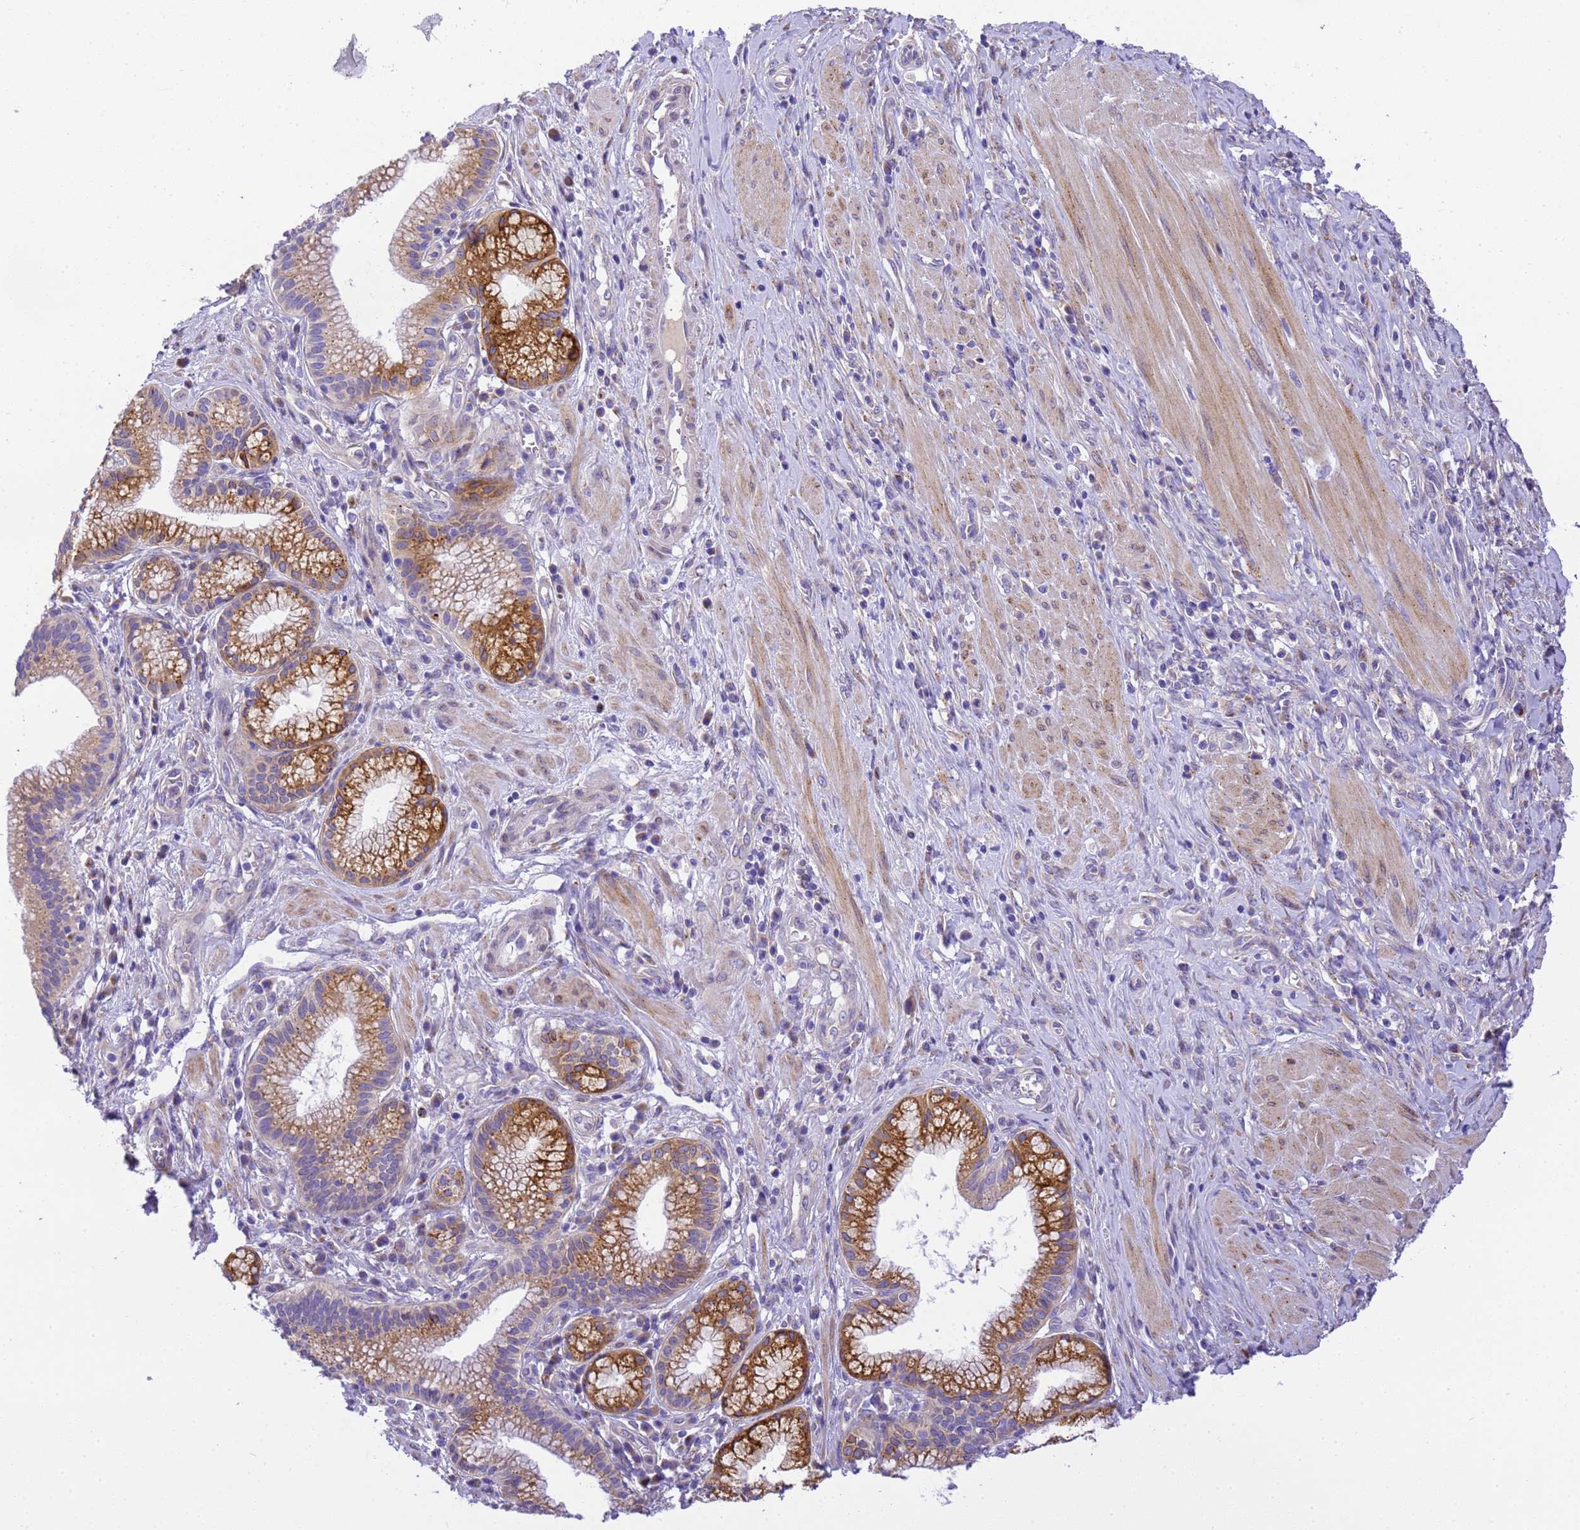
{"staining": {"intensity": "strong", "quantity": "25%-75%", "location": "cytoplasmic/membranous"}, "tissue": "pancreatic cancer", "cell_type": "Tumor cells", "image_type": "cancer", "snomed": [{"axis": "morphology", "description": "Adenocarcinoma, NOS"}, {"axis": "topography", "description": "Pancreas"}], "caption": "Pancreatic adenocarcinoma stained with a protein marker displays strong staining in tumor cells.", "gene": "RHBDD3", "patient": {"sex": "male", "age": 72}}